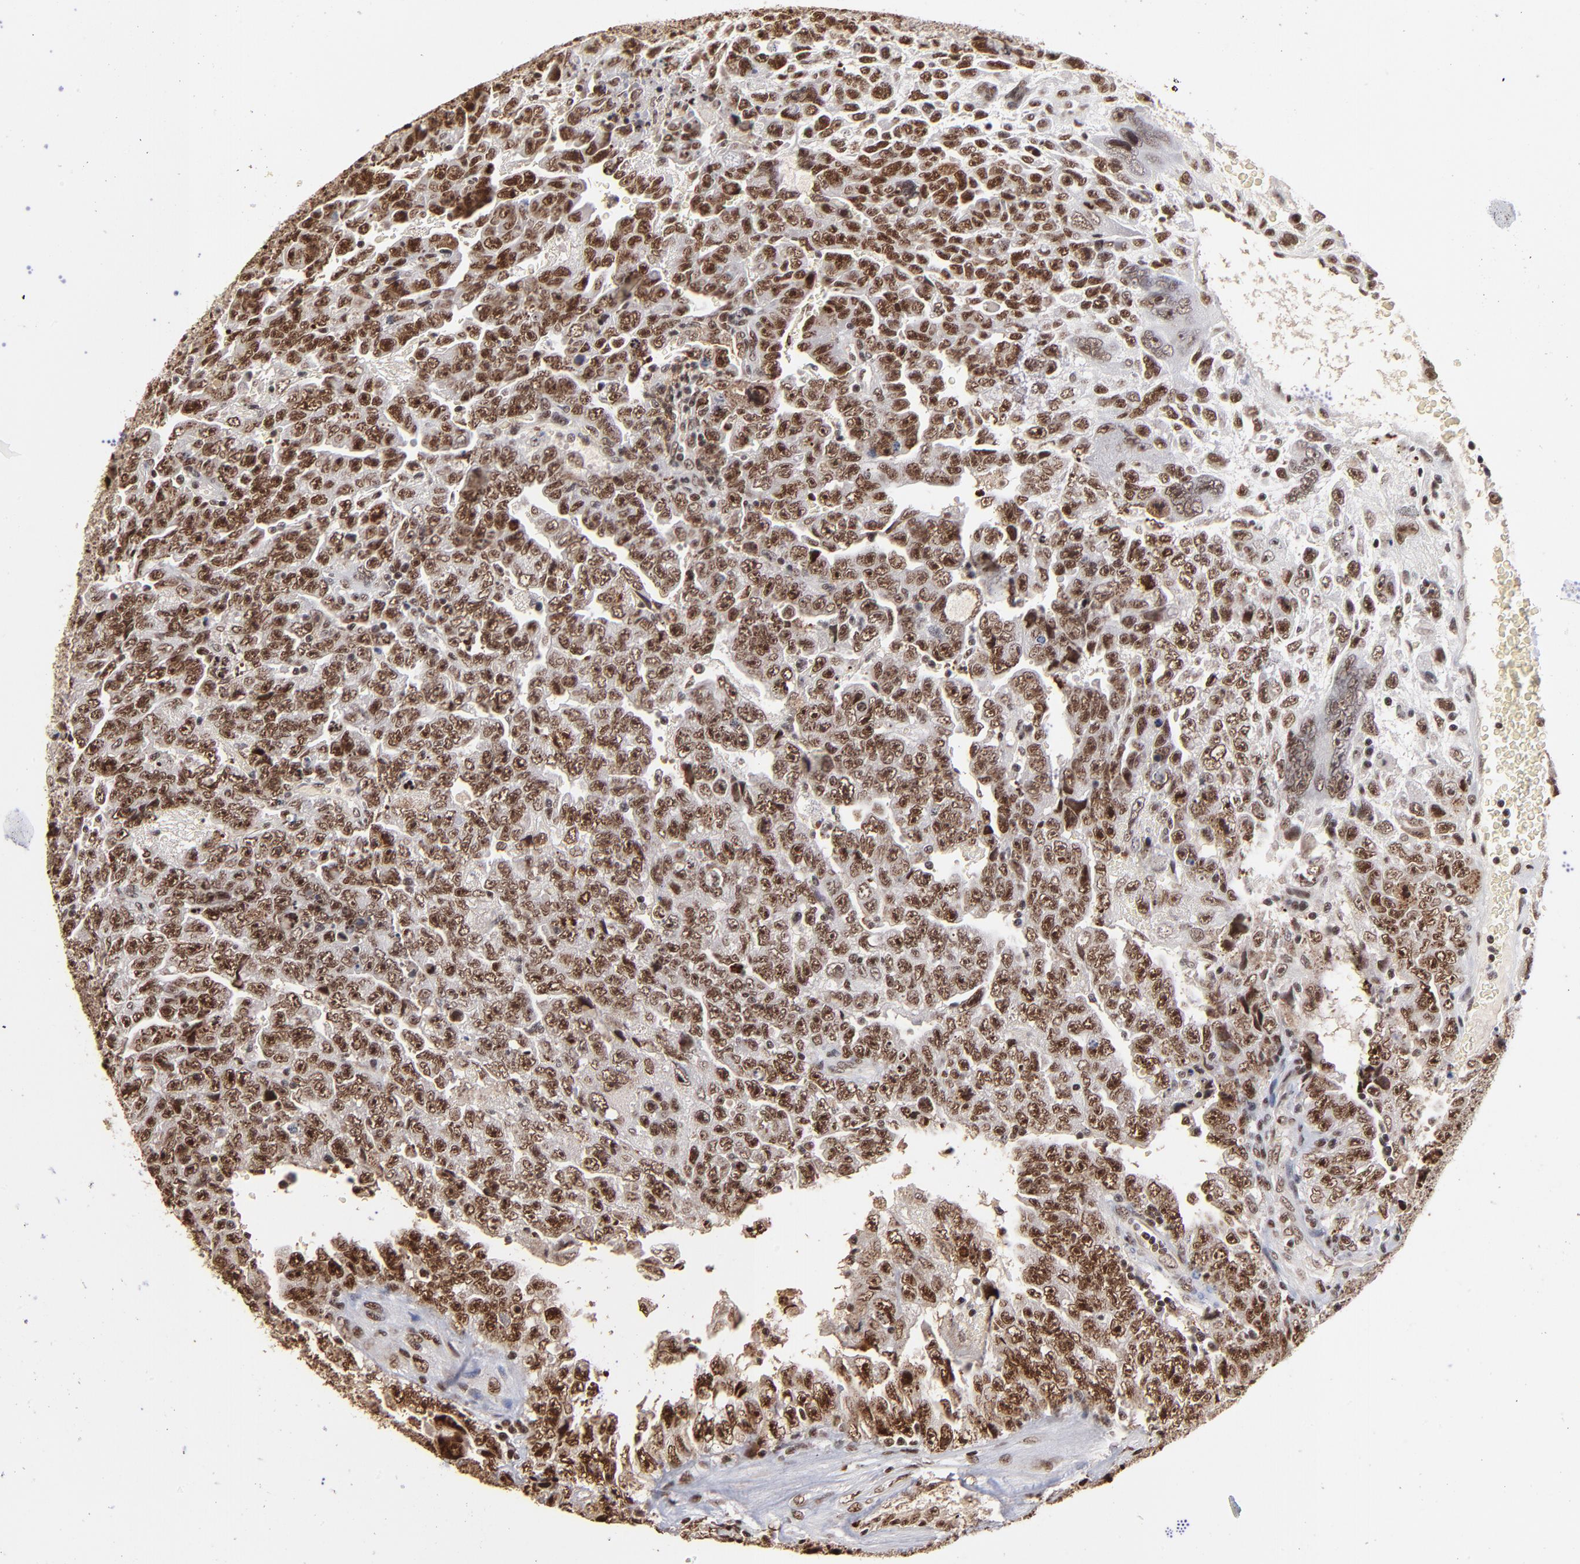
{"staining": {"intensity": "strong", "quantity": ">75%", "location": "nuclear"}, "tissue": "testis cancer", "cell_type": "Tumor cells", "image_type": "cancer", "snomed": [{"axis": "morphology", "description": "Carcinoma, Embryonal, NOS"}, {"axis": "topography", "description": "Testis"}], "caption": "Immunohistochemistry (IHC) of human embryonal carcinoma (testis) displays high levels of strong nuclear positivity in about >75% of tumor cells.", "gene": "ZNF146", "patient": {"sex": "male", "age": 28}}